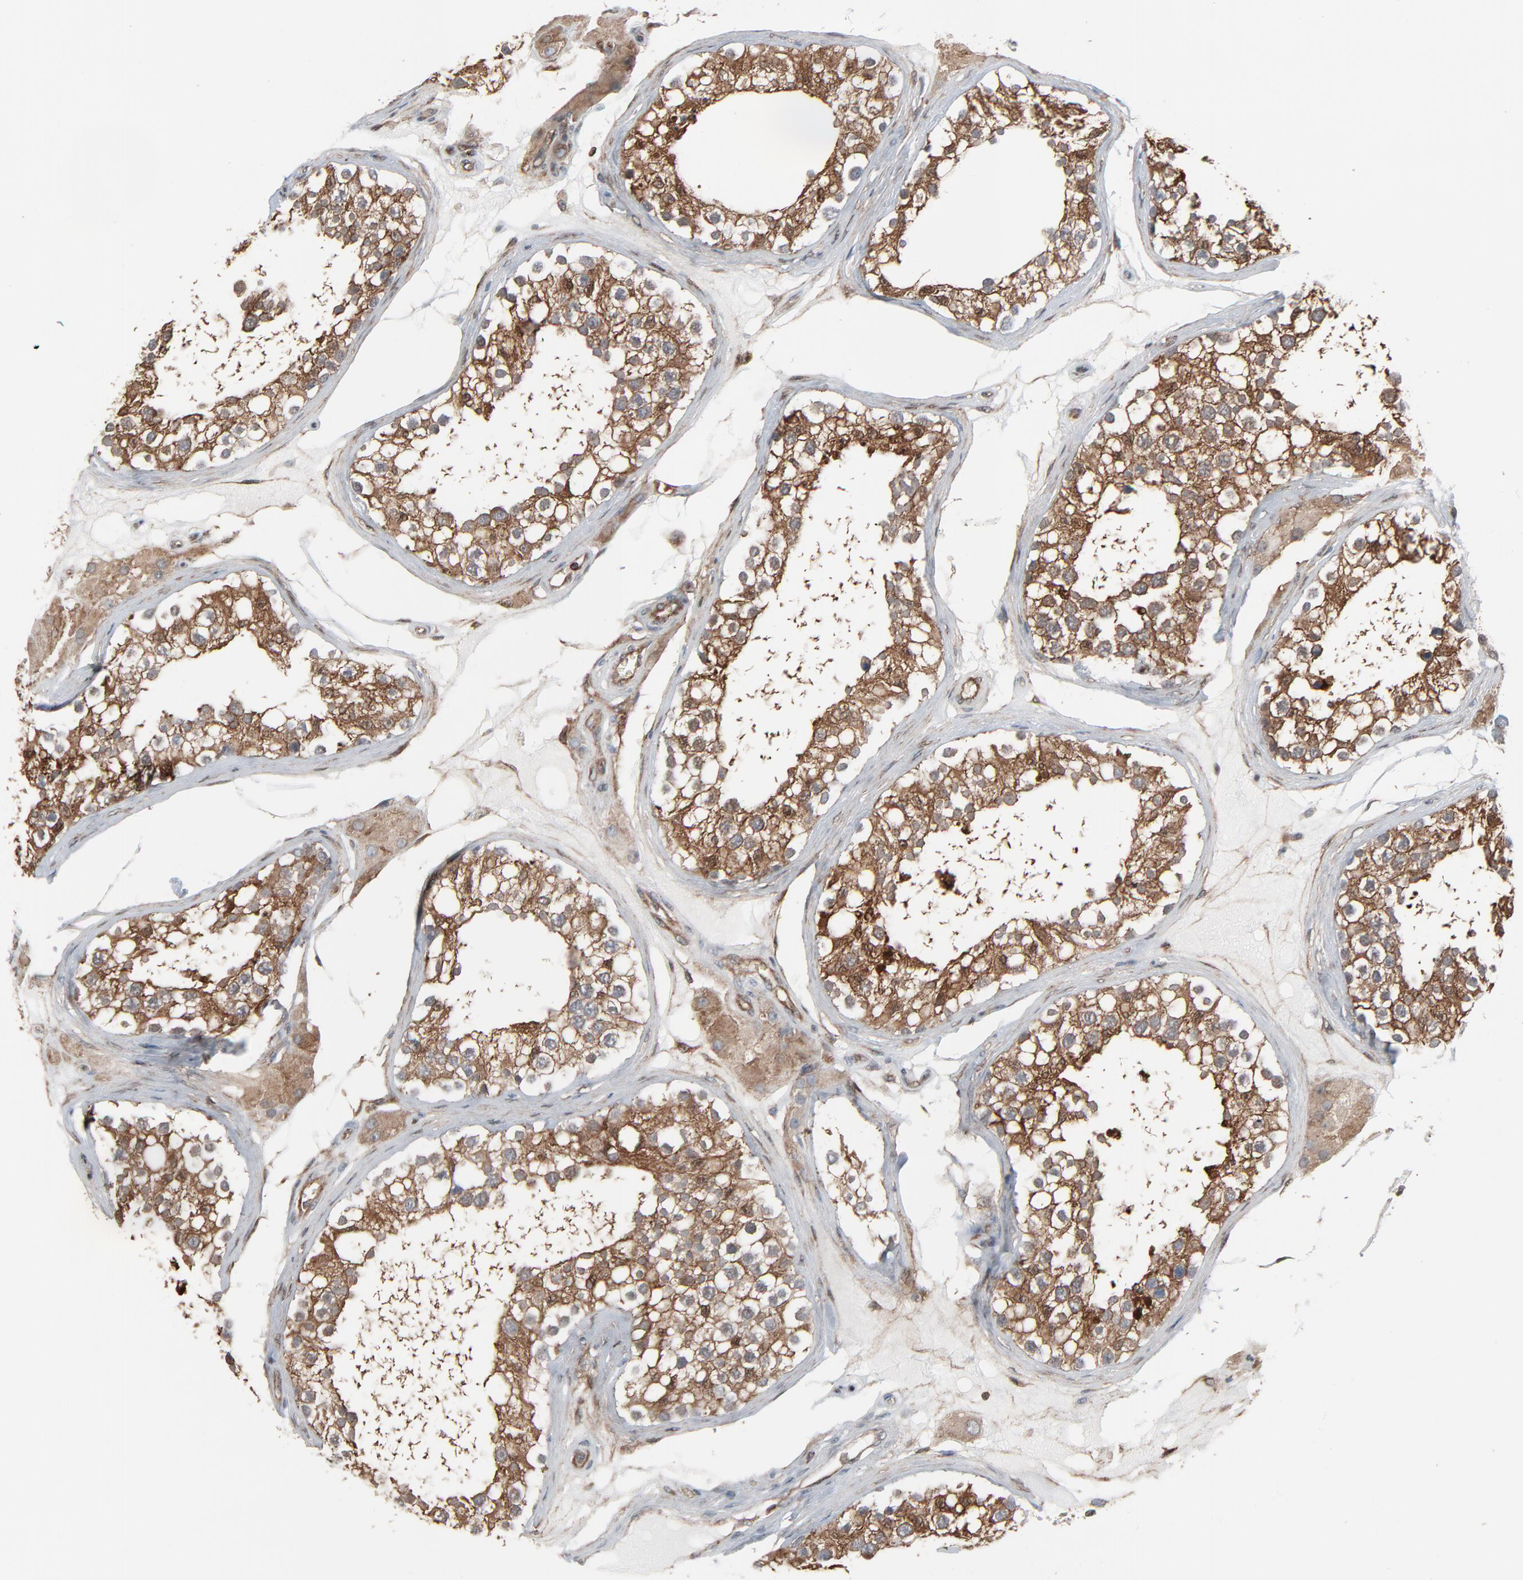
{"staining": {"intensity": "moderate", "quantity": ">75%", "location": "cytoplasmic/membranous"}, "tissue": "testis", "cell_type": "Cells in seminiferous ducts", "image_type": "normal", "snomed": [{"axis": "morphology", "description": "Normal tissue, NOS"}, {"axis": "topography", "description": "Testis"}], "caption": "Testis stained with DAB immunohistochemistry demonstrates medium levels of moderate cytoplasmic/membranous expression in about >75% of cells in seminiferous ducts.", "gene": "OPTN", "patient": {"sex": "male", "age": 68}}